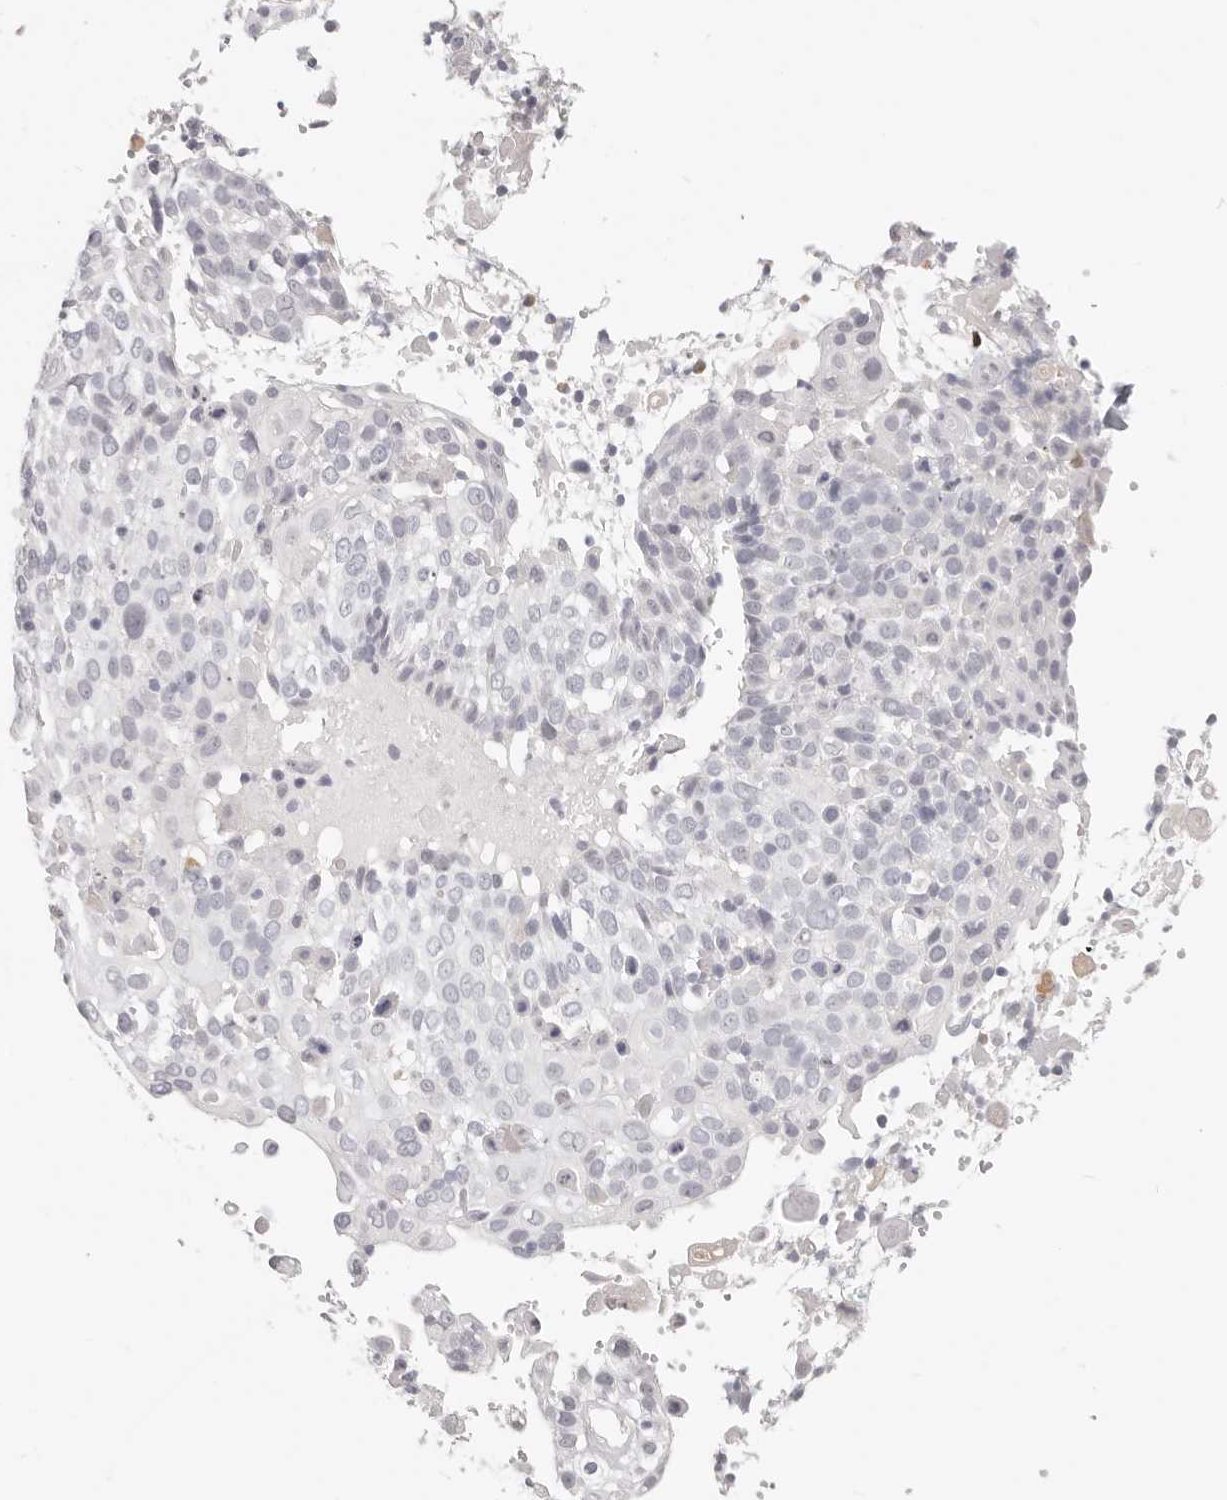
{"staining": {"intensity": "negative", "quantity": "none", "location": "none"}, "tissue": "cervical cancer", "cell_type": "Tumor cells", "image_type": "cancer", "snomed": [{"axis": "morphology", "description": "Squamous cell carcinoma, NOS"}, {"axis": "topography", "description": "Cervix"}], "caption": "Immunohistochemistry (IHC) of human cervical cancer (squamous cell carcinoma) displays no expression in tumor cells.", "gene": "ASCL1", "patient": {"sex": "female", "age": 74}}